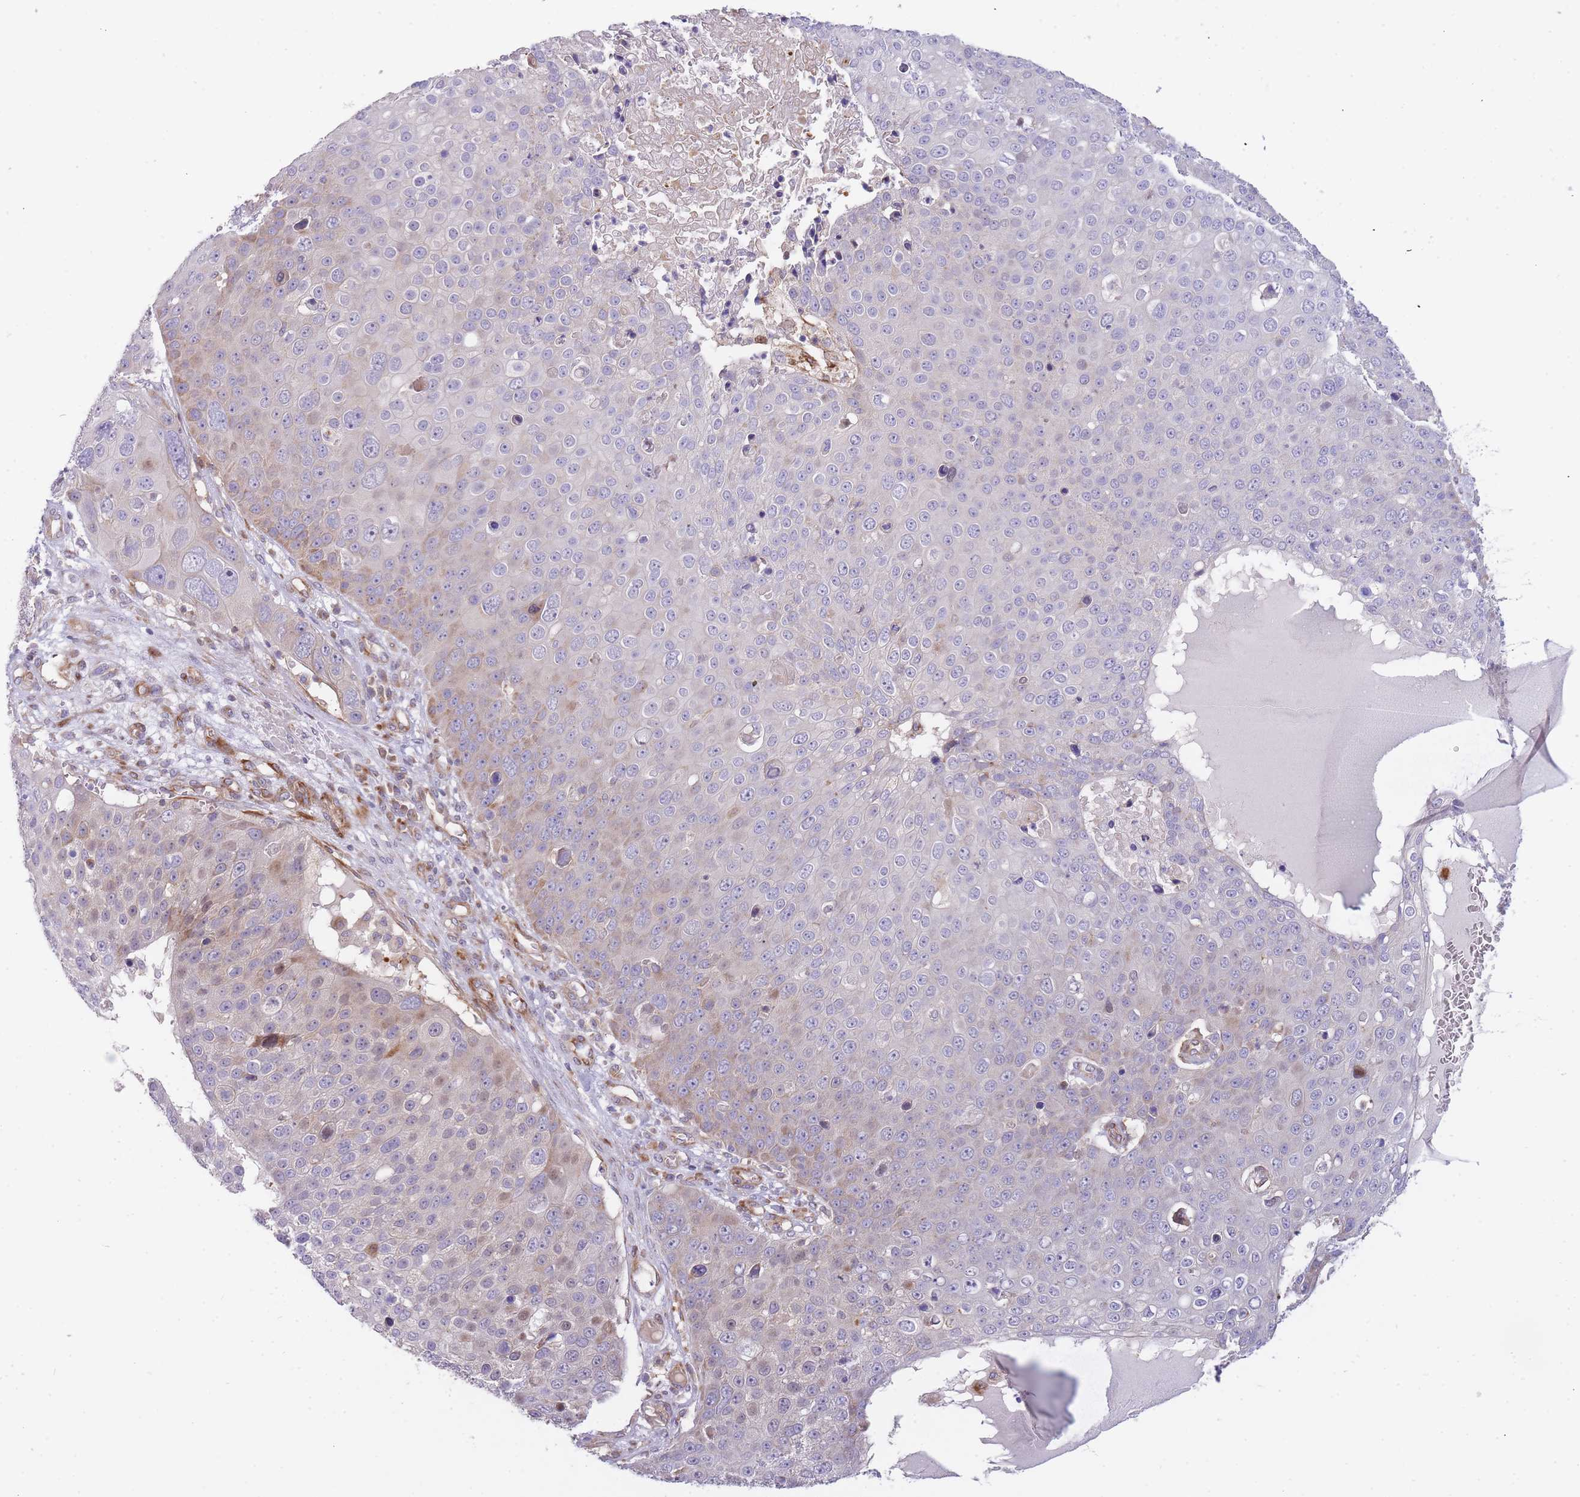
{"staining": {"intensity": "weak", "quantity": "<25%", "location": "cytoplasmic/membranous,nuclear"}, "tissue": "skin cancer", "cell_type": "Tumor cells", "image_type": "cancer", "snomed": [{"axis": "morphology", "description": "Squamous cell carcinoma, NOS"}, {"axis": "topography", "description": "Skin"}], "caption": "Skin cancer (squamous cell carcinoma) stained for a protein using IHC reveals no expression tumor cells.", "gene": "ATP5MC2", "patient": {"sex": "male", "age": 71}}